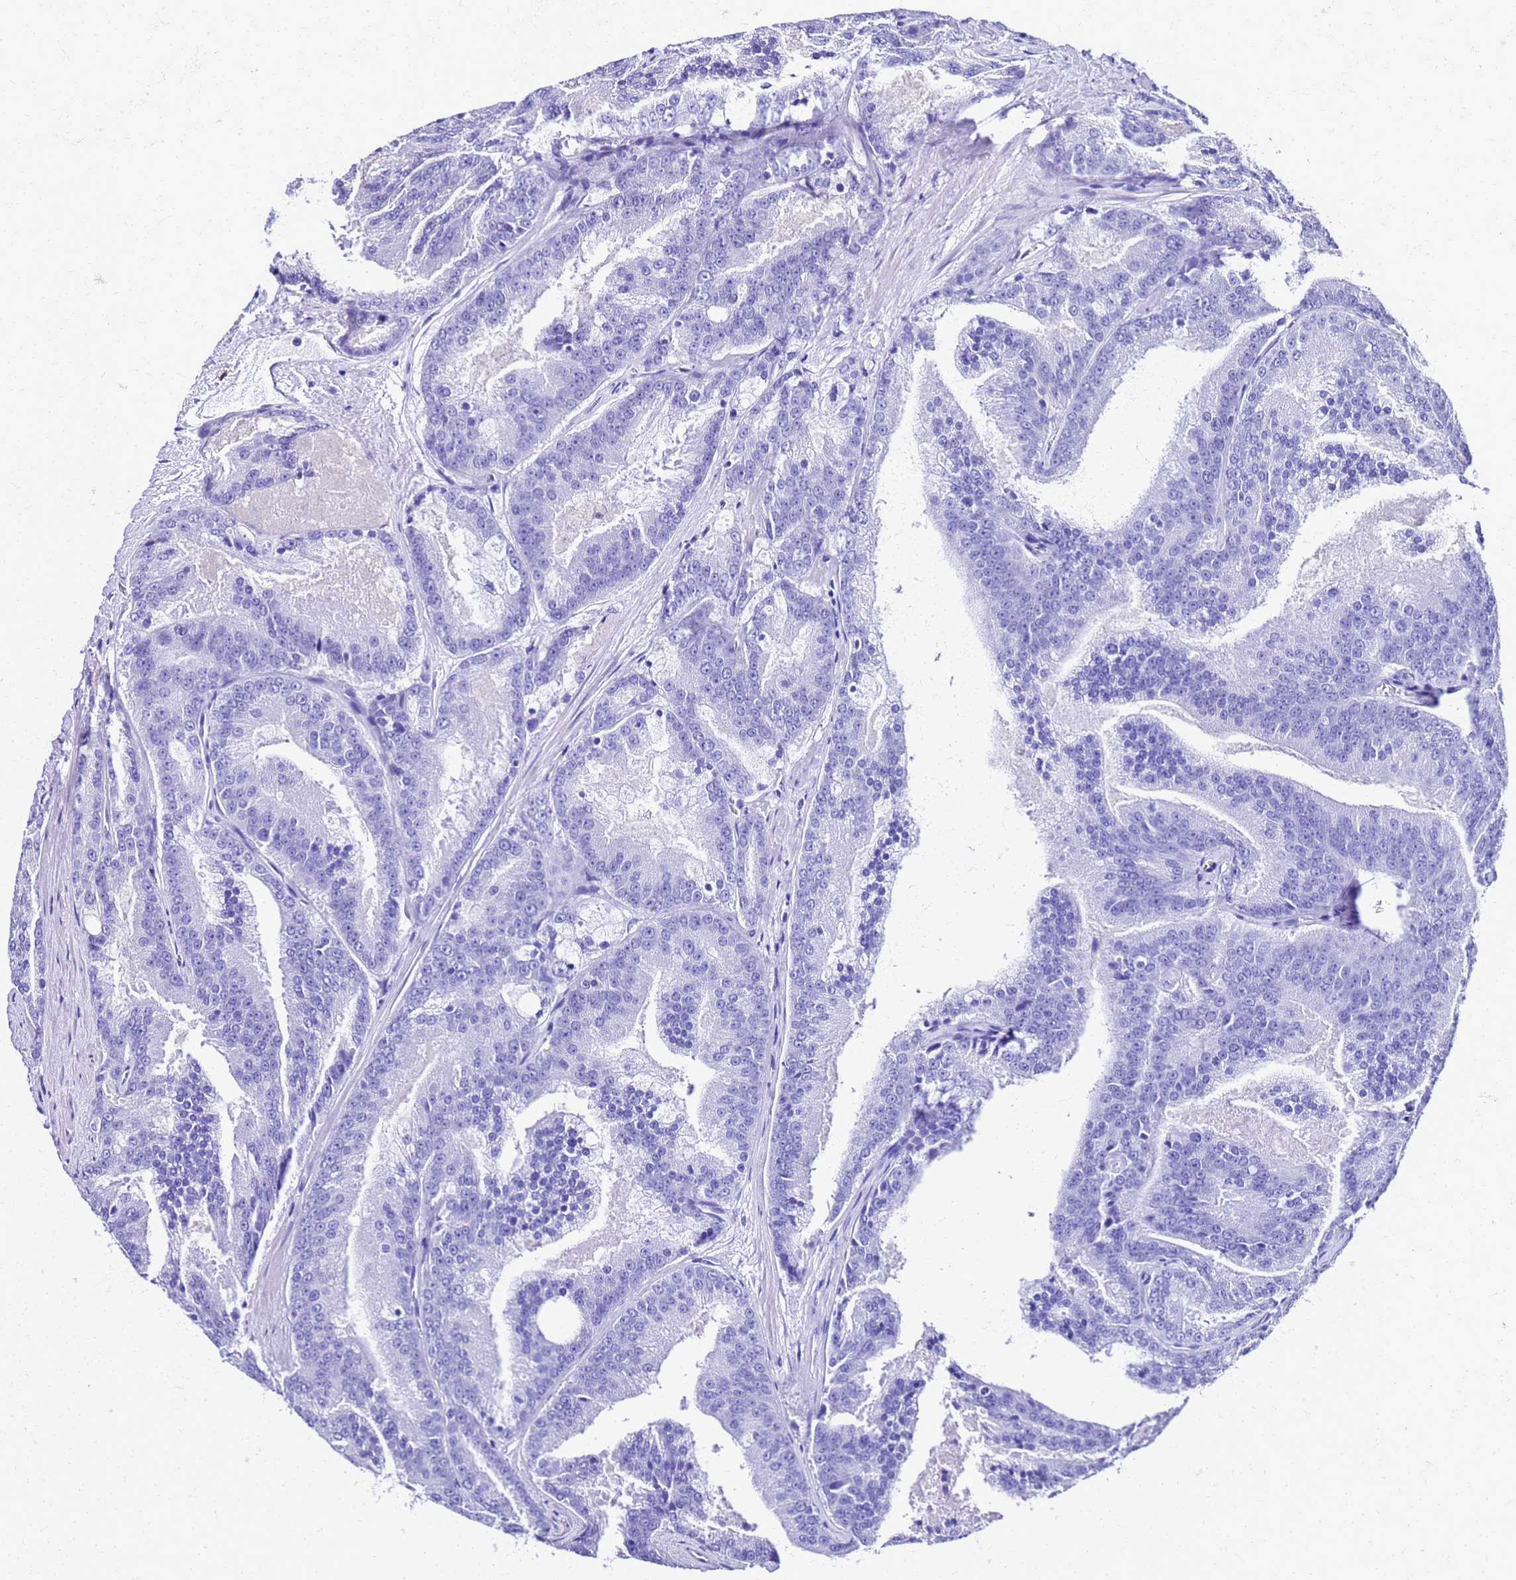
{"staining": {"intensity": "negative", "quantity": "none", "location": "none"}, "tissue": "prostate cancer", "cell_type": "Tumor cells", "image_type": "cancer", "snomed": [{"axis": "morphology", "description": "Adenocarcinoma, High grade"}, {"axis": "topography", "description": "Prostate"}], "caption": "Tumor cells are negative for brown protein staining in prostate high-grade adenocarcinoma. Nuclei are stained in blue.", "gene": "SMIM21", "patient": {"sex": "male", "age": 61}}